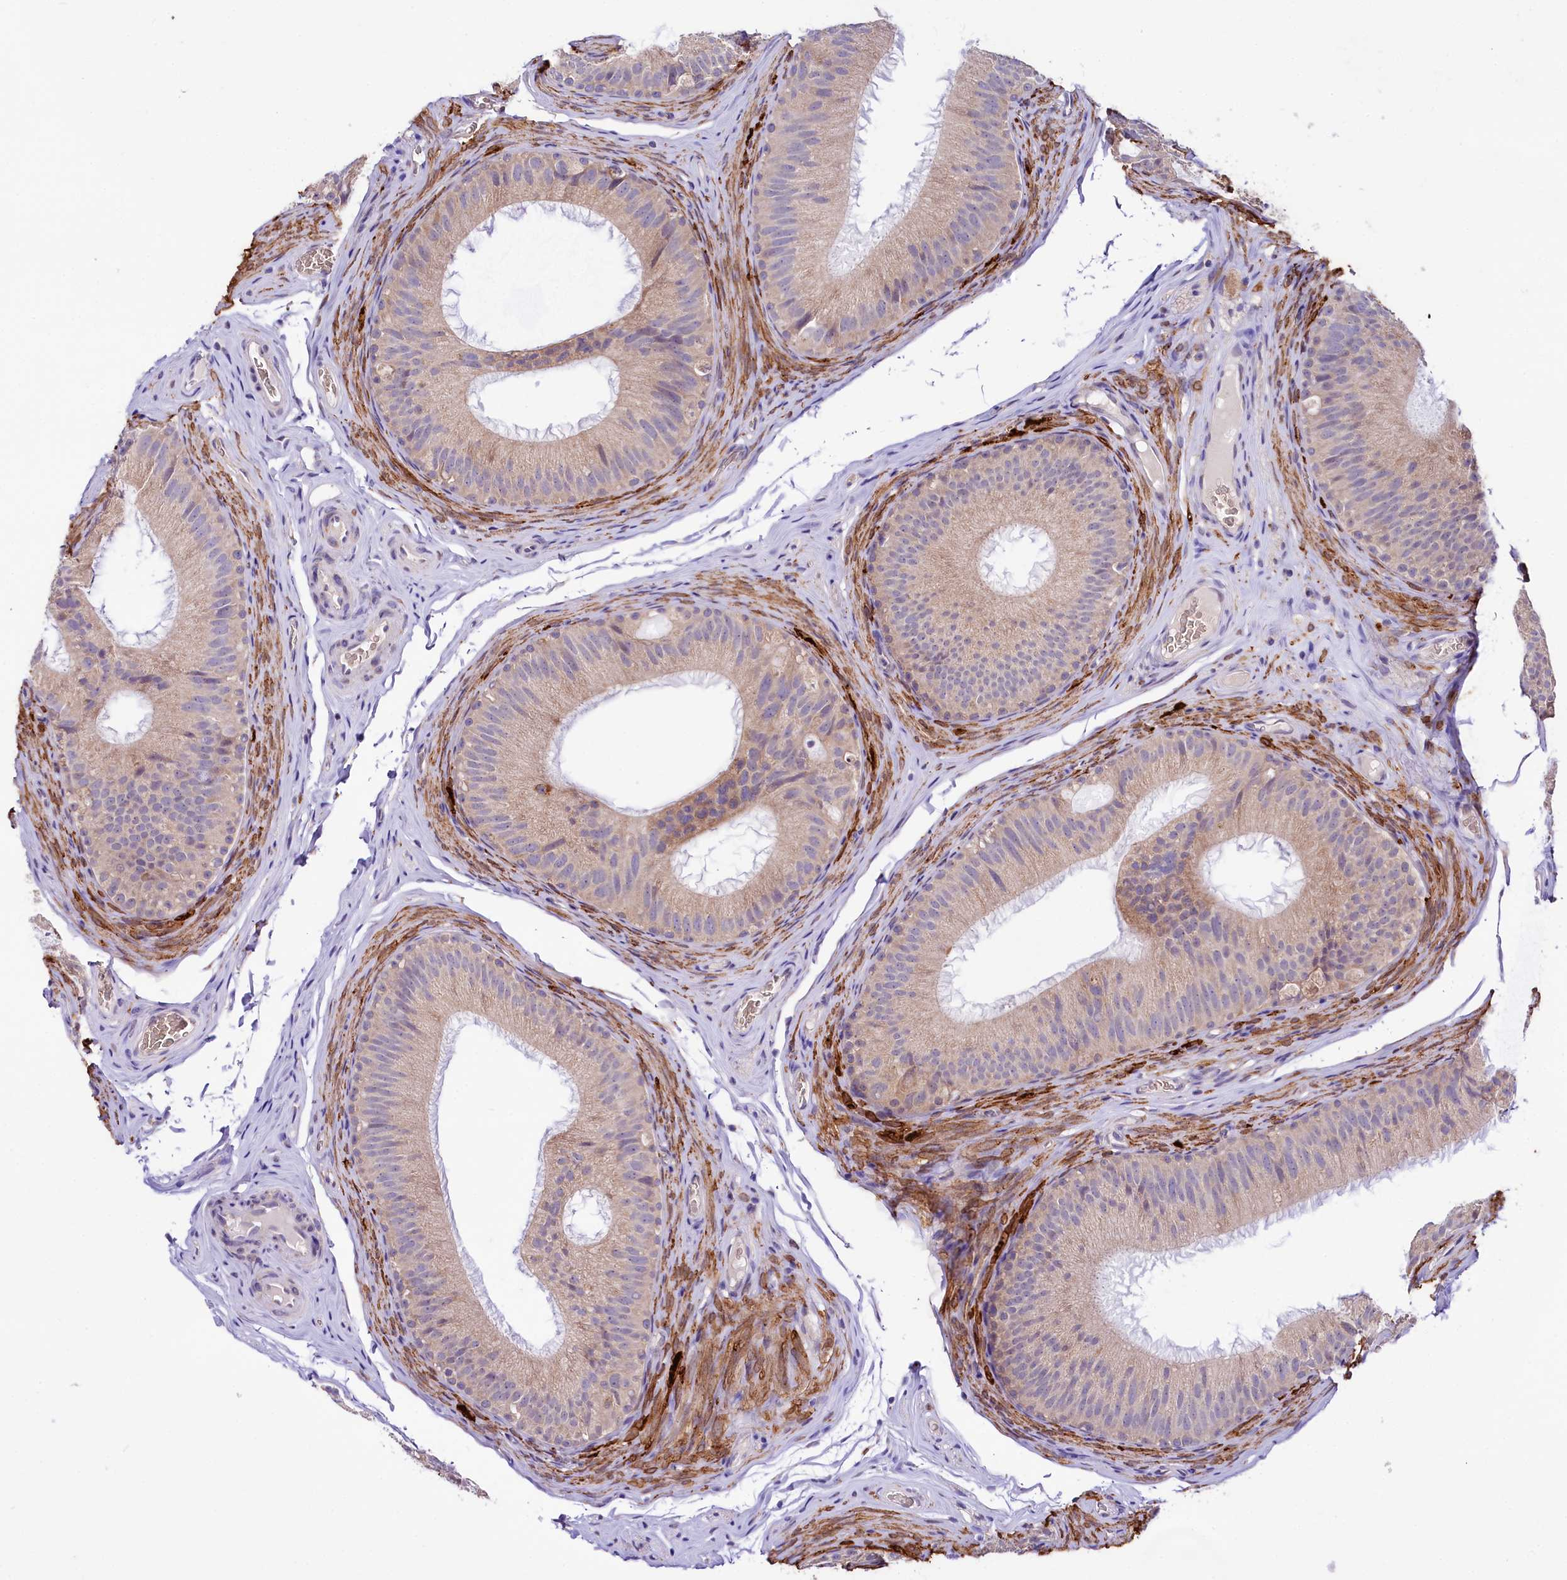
{"staining": {"intensity": "weak", "quantity": ">75%", "location": "cytoplasmic/membranous"}, "tissue": "epididymis", "cell_type": "Glandular cells", "image_type": "normal", "snomed": [{"axis": "morphology", "description": "Normal tissue, NOS"}, {"axis": "topography", "description": "Epididymis"}], "caption": "Immunohistochemistry (IHC) histopathology image of benign epididymis stained for a protein (brown), which exhibits low levels of weak cytoplasmic/membranous positivity in about >75% of glandular cells.", "gene": "CEP295", "patient": {"sex": "male", "age": 34}}